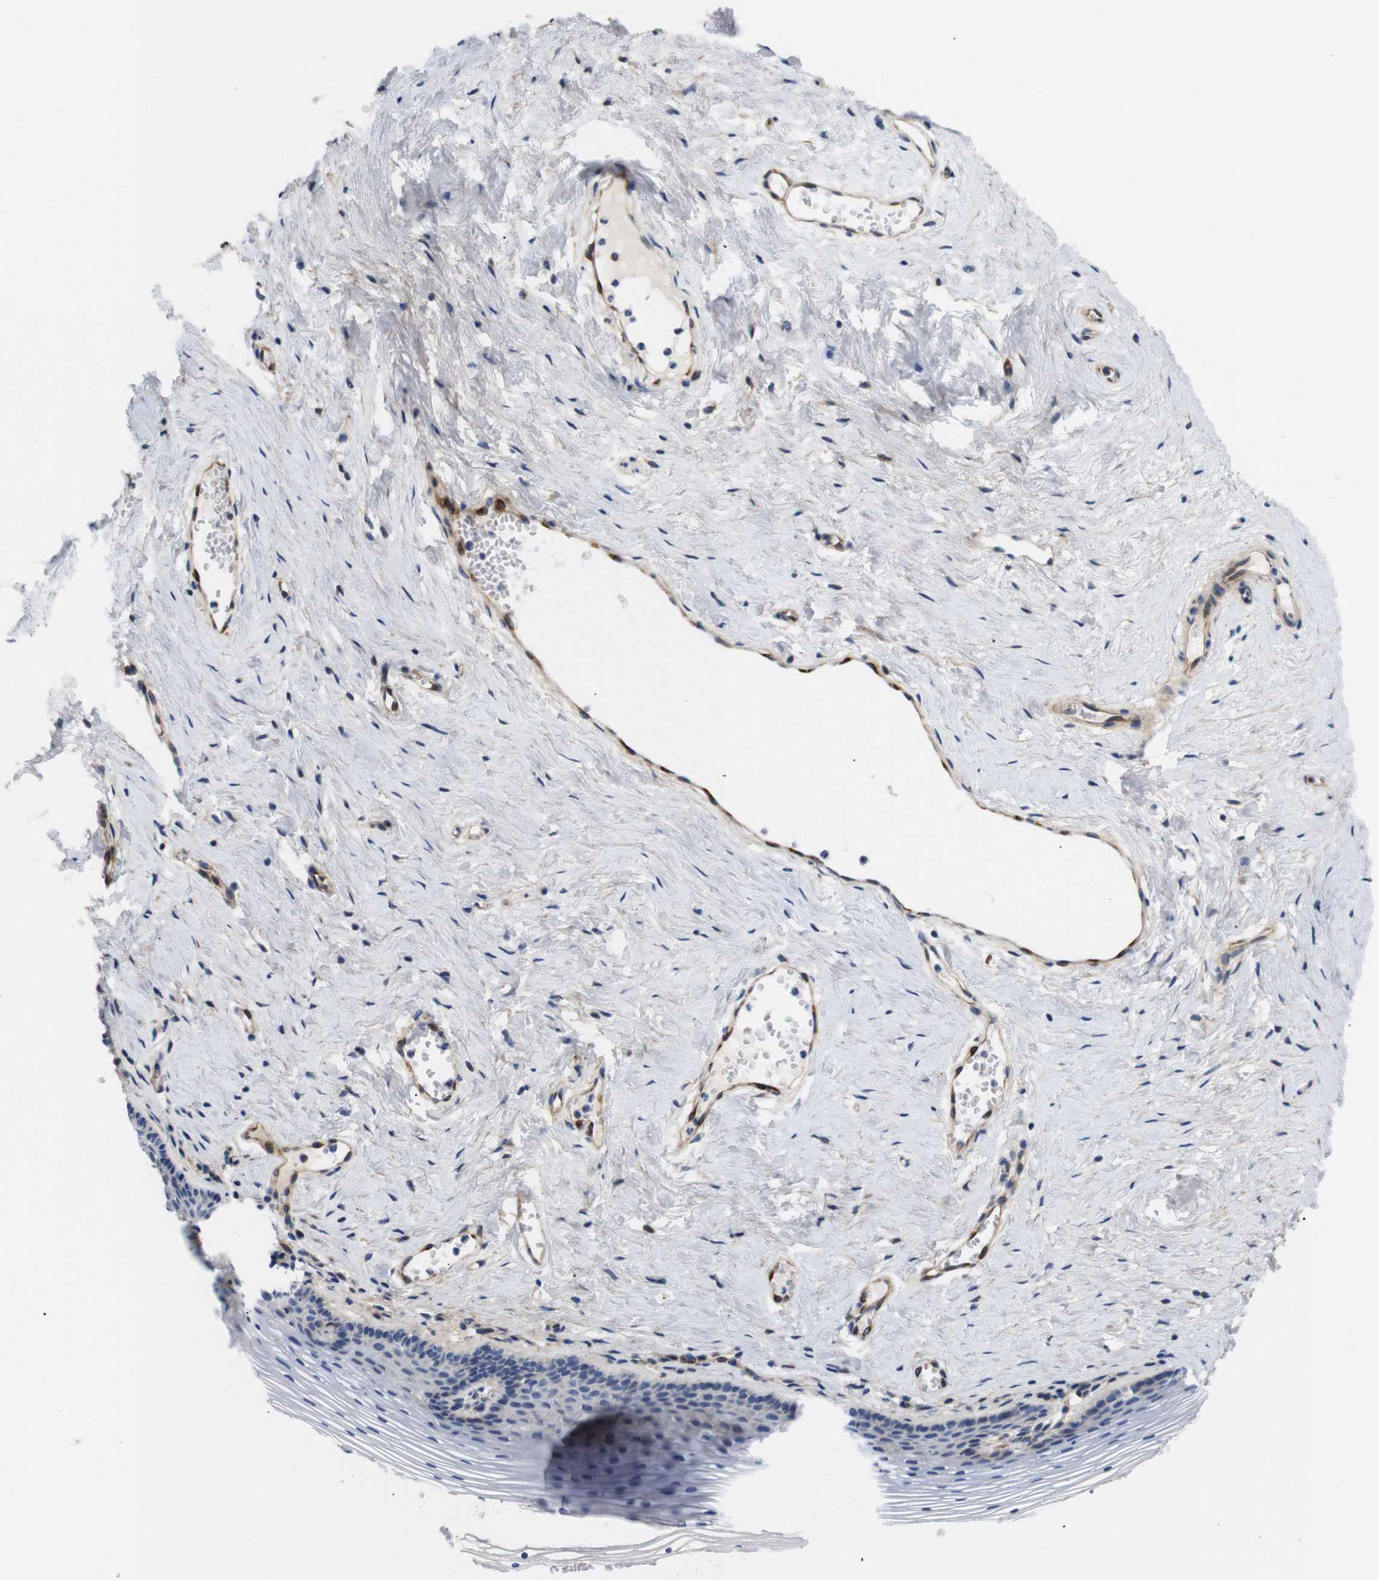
{"staining": {"intensity": "negative", "quantity": "none", "location": "none"}, "tissue": "vagina", "cell_type": "Squamous epithelial cells", "image_type": "normal", "snomed": [{"axis": "morphology", "description": "Normal tissue, NOS"}, {"axis": "topography", "description": "Vagina"}], "caption": "Vagina stained for a protein using immunohistochemistry displays no positivity squamous epithelial cells.", "gene": "UBE2G2", "patient": {"sex": "female", "age": 32}}